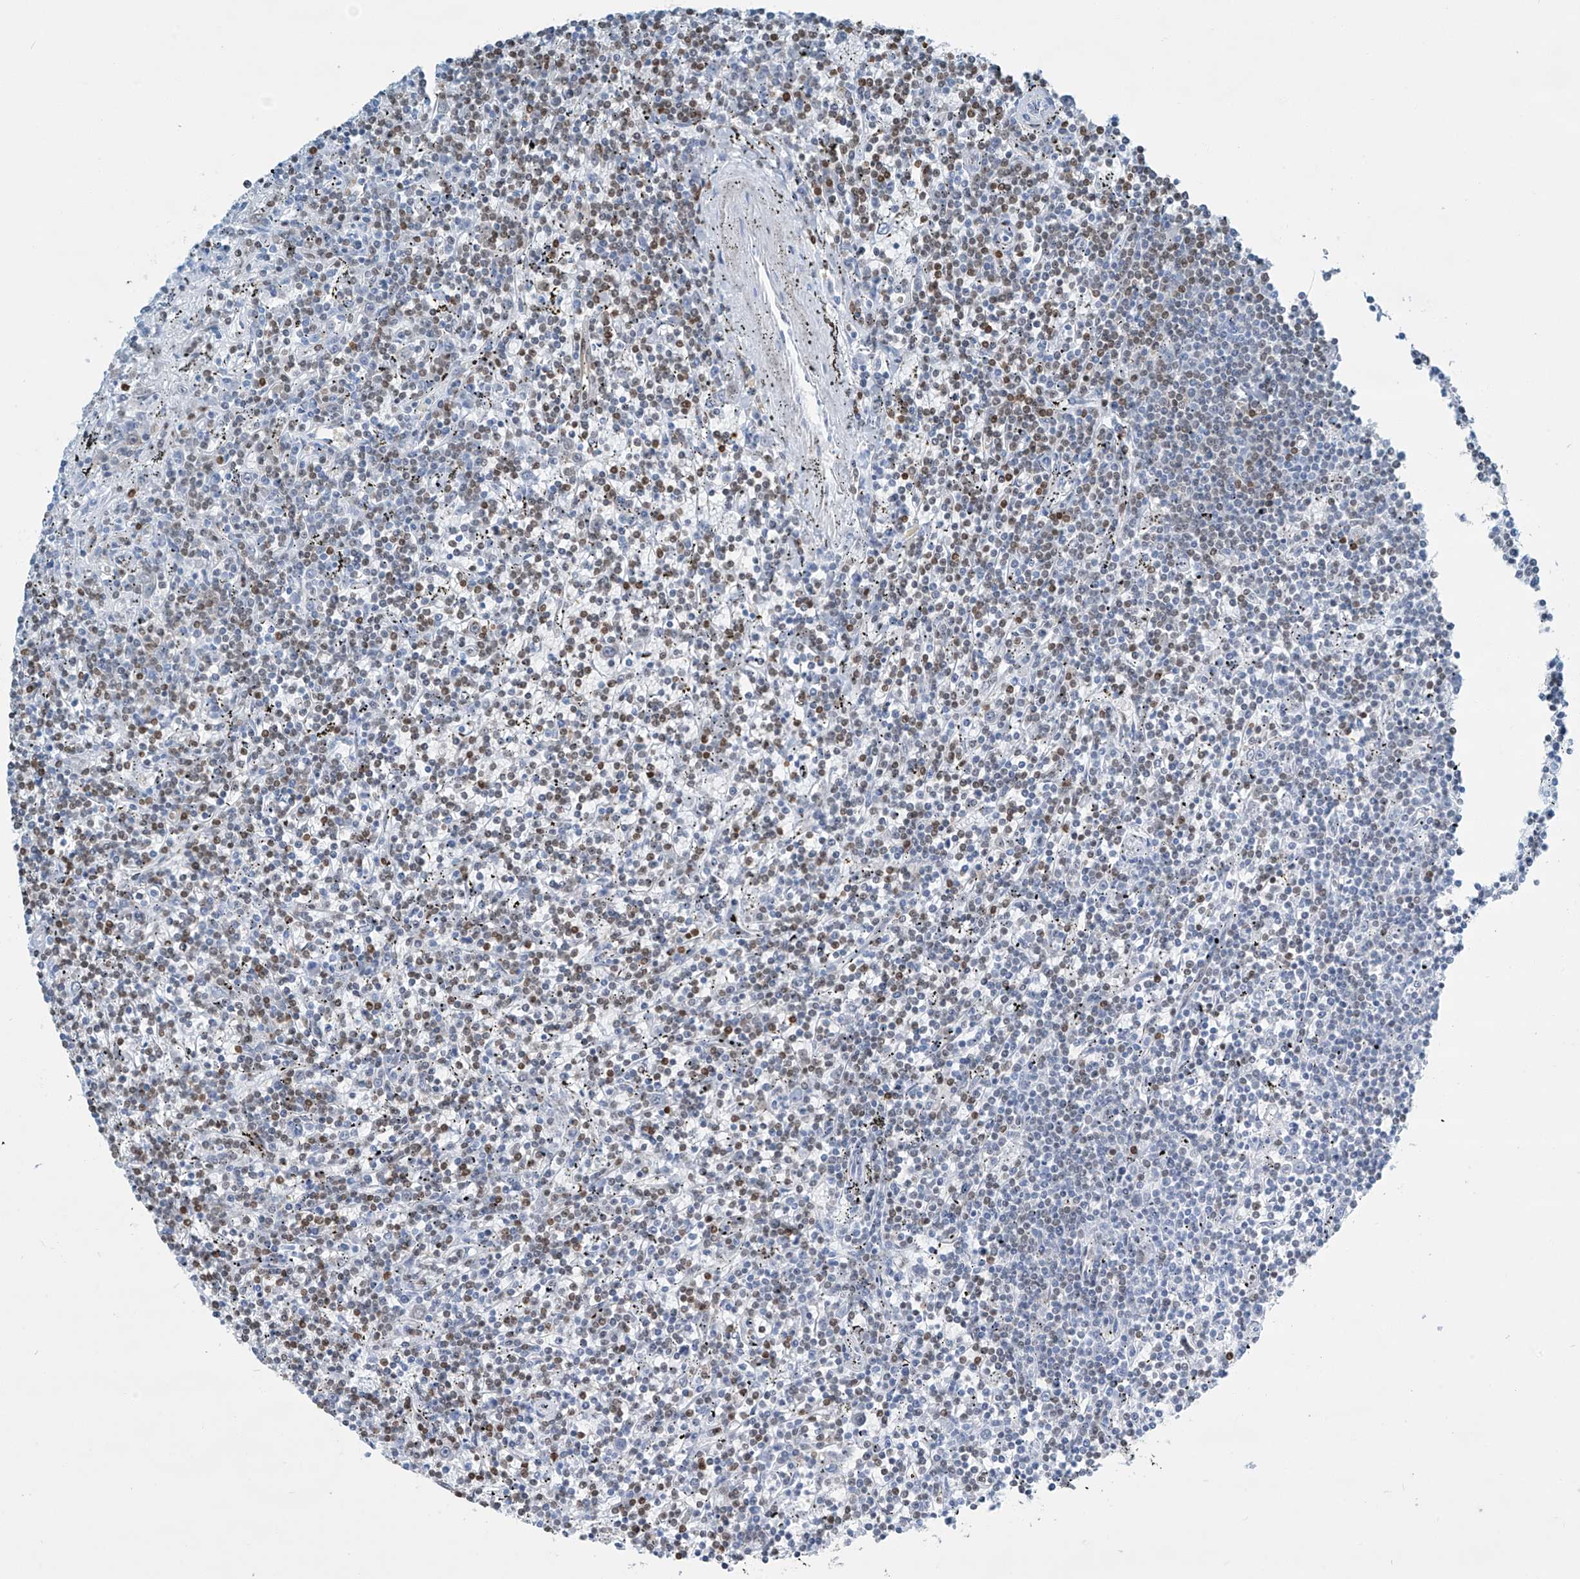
{"staining": {"intensity": "weak", "quantity": "<25%", "location": "nuclear"}, "tissue": "lymphoma", "cell_type": "Tumor cells", "image_type": "cancer", "snomed": [{"axis": "morphology", "description": "Malignant lymphoma, non-Hodgkin's type, Low grade"}, {"axis": "topography", "description": "Spleen"}], "caption": "IHC photomicrograph of lymphoma stained for a protein (brown), which shows no positivity in tumor cells. (Brightfield microscopy of DAB (3,3'-diaminobenzidine) IHC at high magnification).", "gene": "SARNP", "patient": {"sex": "male", "age": 76}}